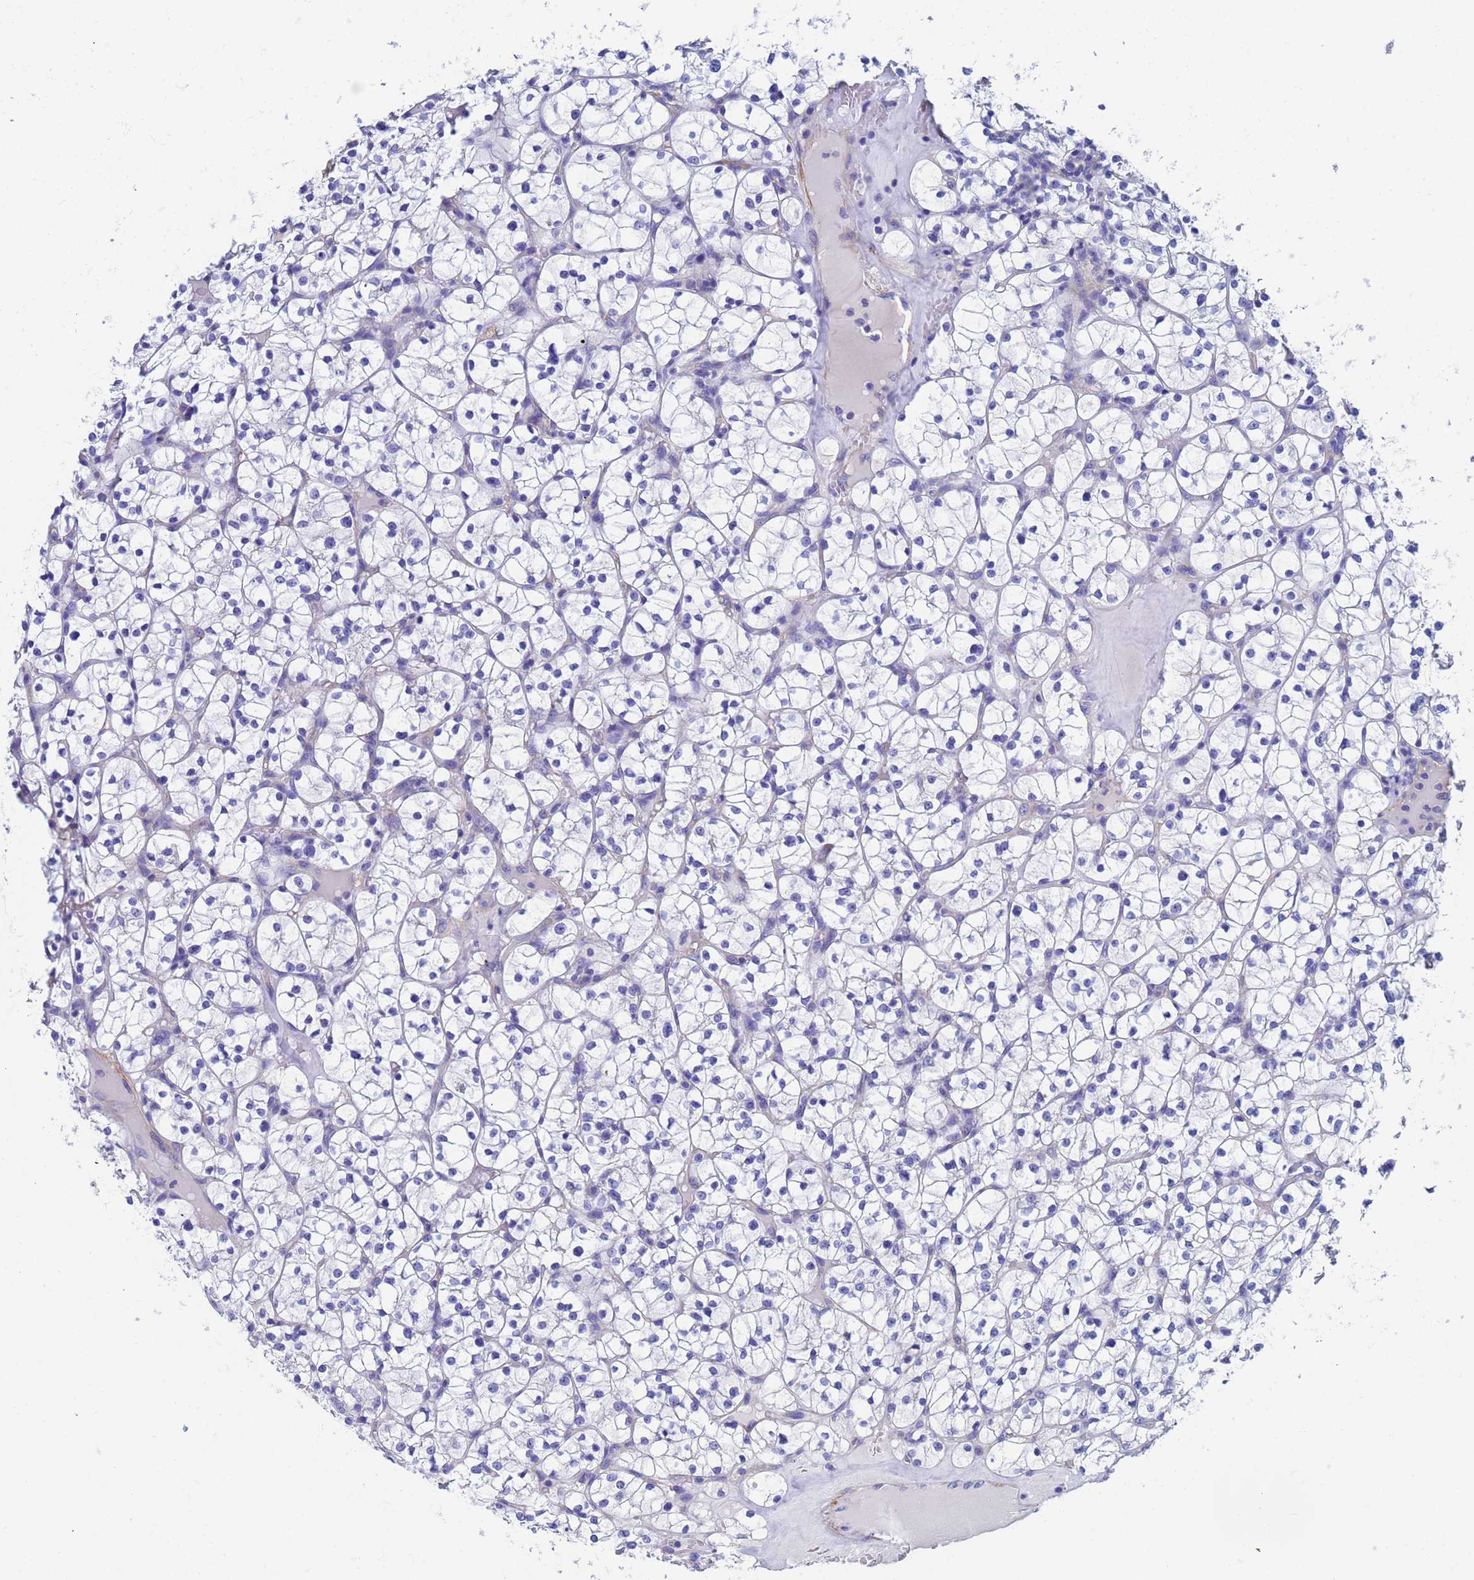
{"staining": {"intensity": "negative", "quantity": "none", "location": "none"}, "tissue": "renal cancer", "cell_type": "Tumor cells", "image_type": "cancer", "snomed": [{"axis": "morphology", "description": "Adenocarcinoma, NOS"}, {"axis": "topography", "description": "Kidney"}], "caption": "IHC photomicrograph of renal cancer (adenocarcinoma) stained for a protein (brown), which shows no positivity in tumor cells.", "gene": "CST4", "patient": {"sex": "female", "age": 64}}